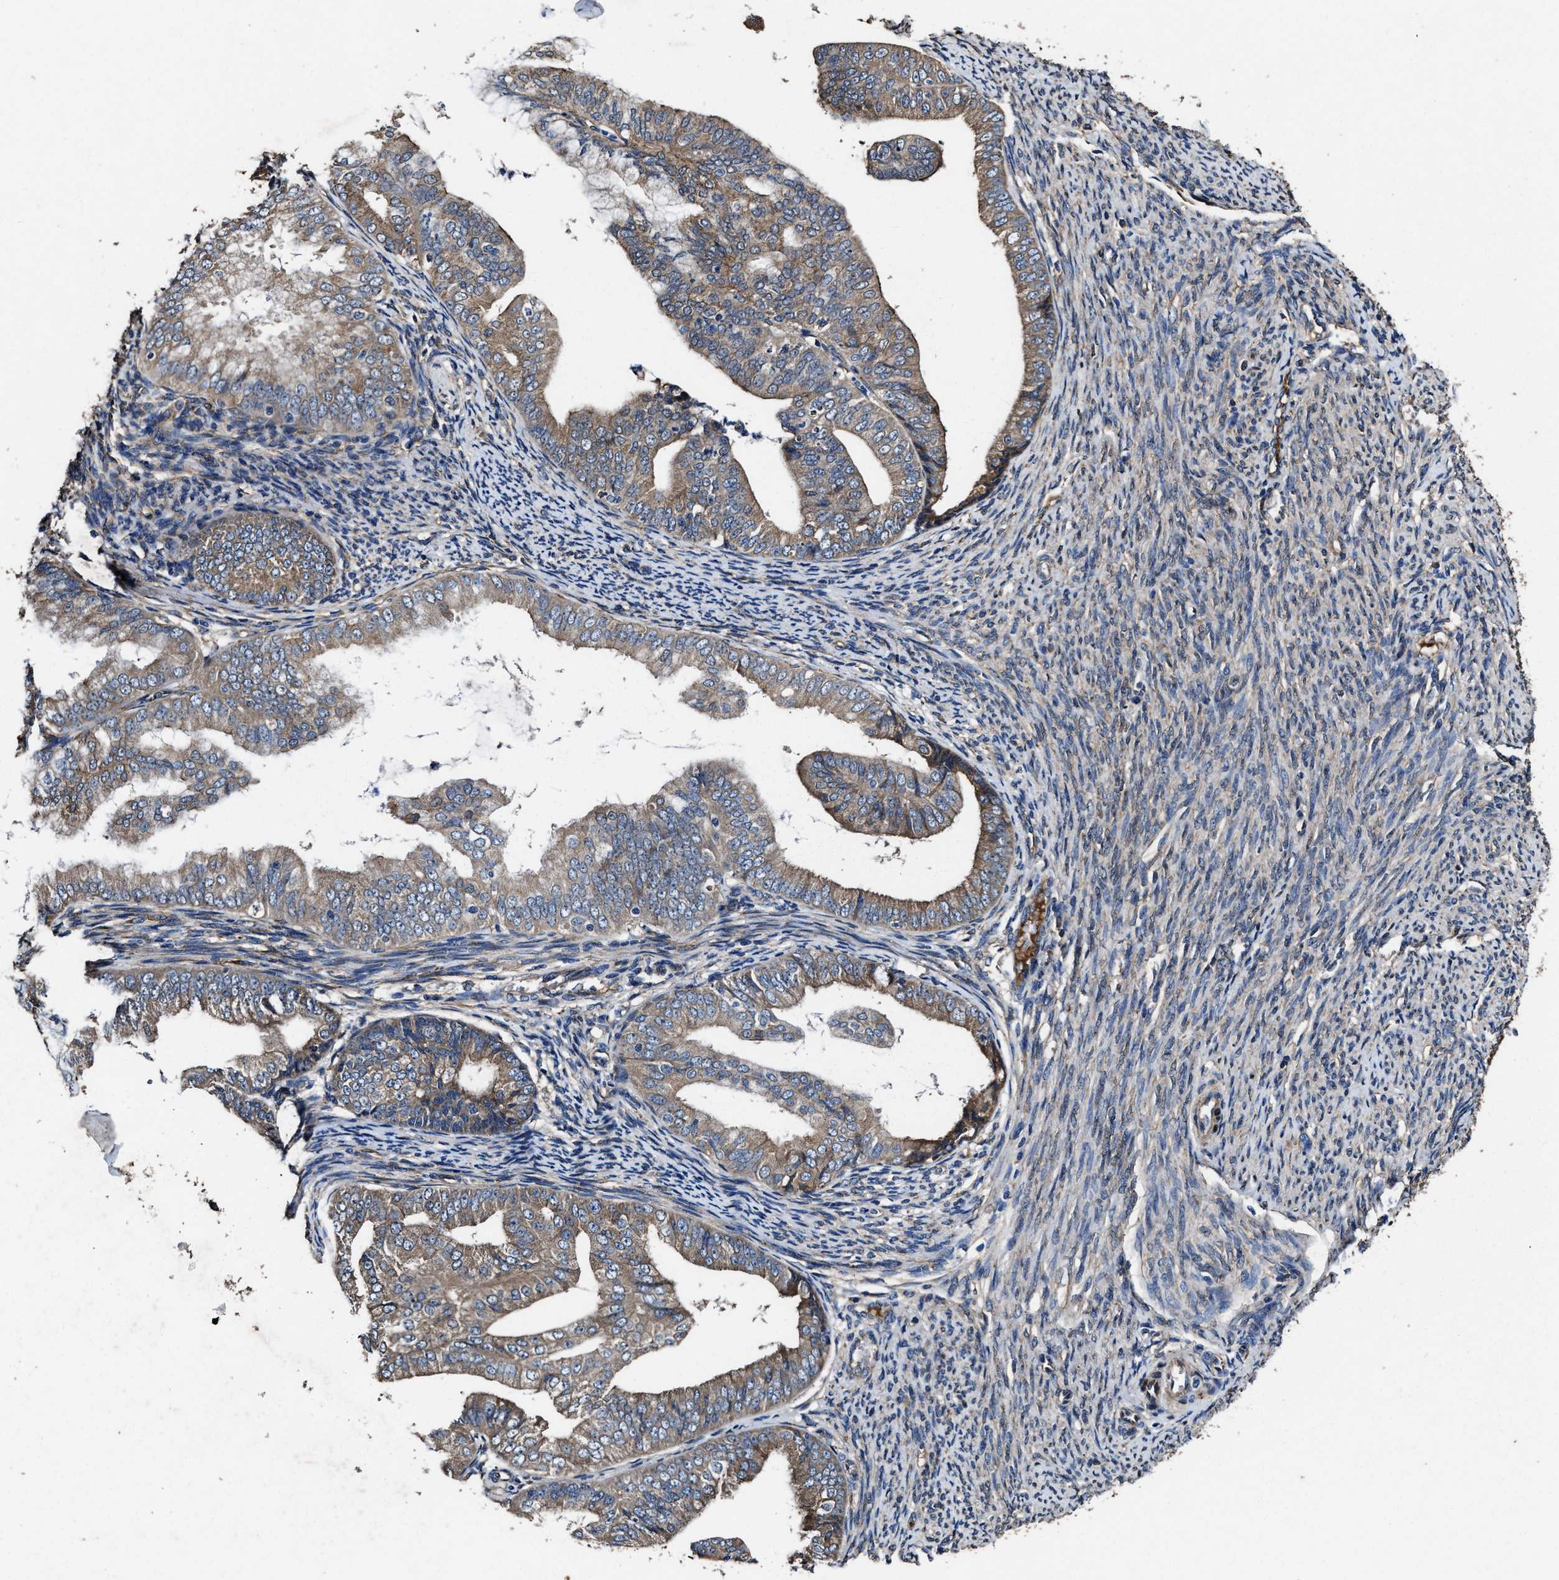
{"staining": {"intensity": "moderate", "quantity": ">75%", "location": "cytoplasmic/membranous"}, "tissue": "endometrial cancer", "cell_type": "Tumor cells", "image_type": "cancer", "snomed": [{"axis": "morphology", "description": "Adenocarcinoma, NOS"}, {"axis": "topography", "description": "Endometrium"}], "caption": "Tumor cells demonstrate moderate cytoplasmic/membranous positivity in about >75% of cells in endometrial cancer.", "gene": "IDNK", "patient": {"sex": "female", "age": 63}}